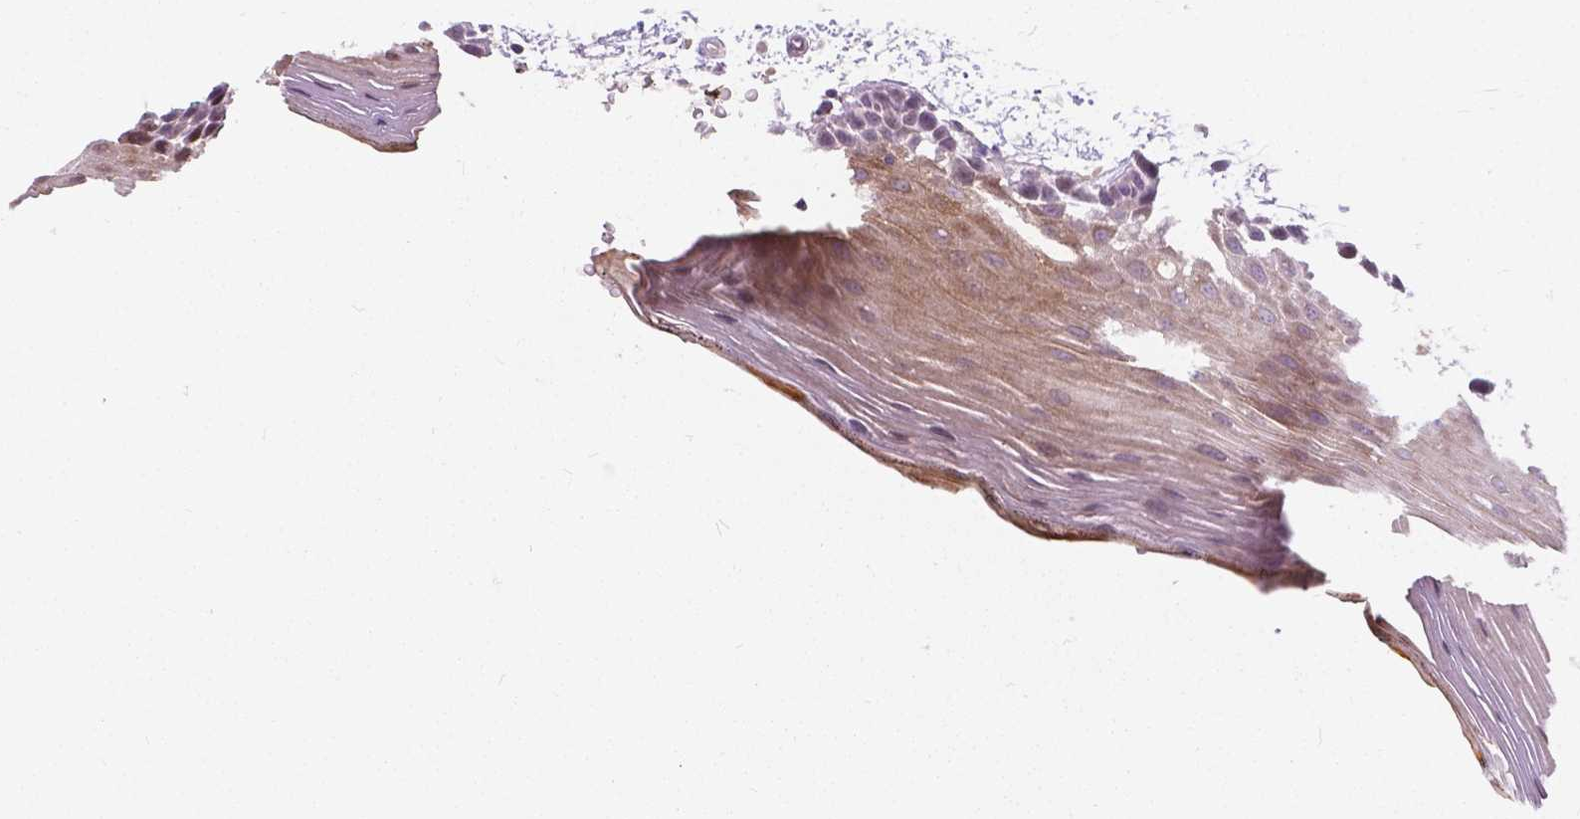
{"staining": {"intensity": "weak", "quantity": "25%-75%", "location": "cytoplasmic/membranous"}, "tissue": "oral mucosa", "cell_type": "Squamous epithelial cells", "image_type": "normal", "snomed": [{"axis": "morphology", "description": "Normal tissue, NOS"}, {"axis": "morphology", "description": "Squamous cell carcinoma, NOS"}, {"axis": "topography", "description": "Oral tissue"}, {"axis": "topography", "description": "Head-Neck"}], "caption": "Protein staining of benign oral mucosa exhibits weak cytoplasmic/membranous staining in approximately 25%-75% of squamous epithelial cells. (DAB (3,3'-diaminobenzidine) IHC, brown staining for protein, blue staining for nuclei).", "gene": "MYH14", "patient": {"sex": "male", "age": 52}}